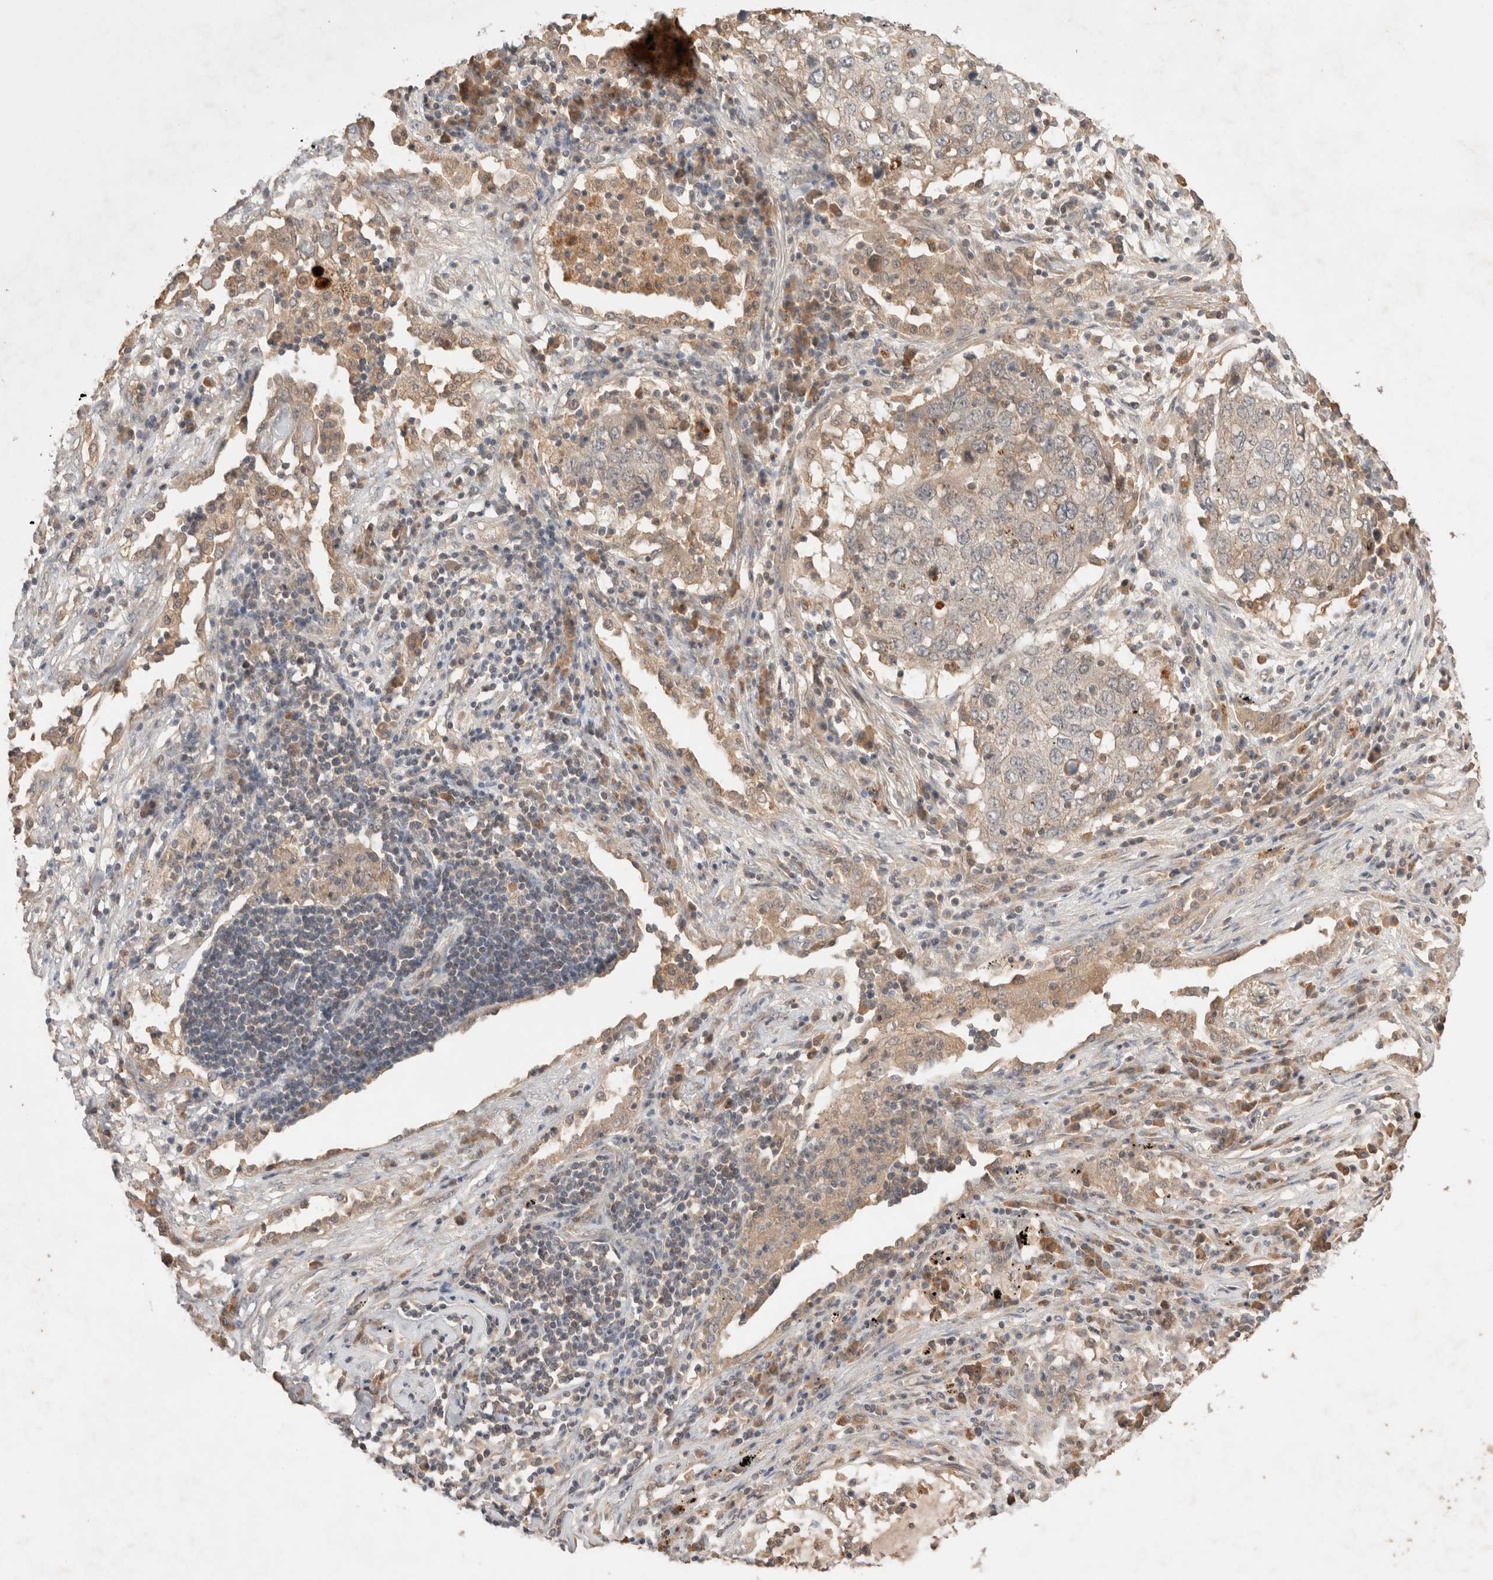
{"staining": {"intensity": "negative", "quantity": "none", "location": "none"}, "tissue": "lung cancer", "cell_type": "Tumor cells", "image_type": "cancer", "snomed": [{"axis": "morphology", "description": "Squamous cell carcinoma, NOS"}, {"axis": "topography", "description": "Lung"}], "caption": "Tumor cells are negative for protein expression in human lung cancer. The staining was performed using DAB to visualize the protein expression in brown, while the nuclei were stained in blue with hematoxylin (Magnification: 20x).", "gene": "CARNMT1", "patient": {"sex": "female", "age": 63}}